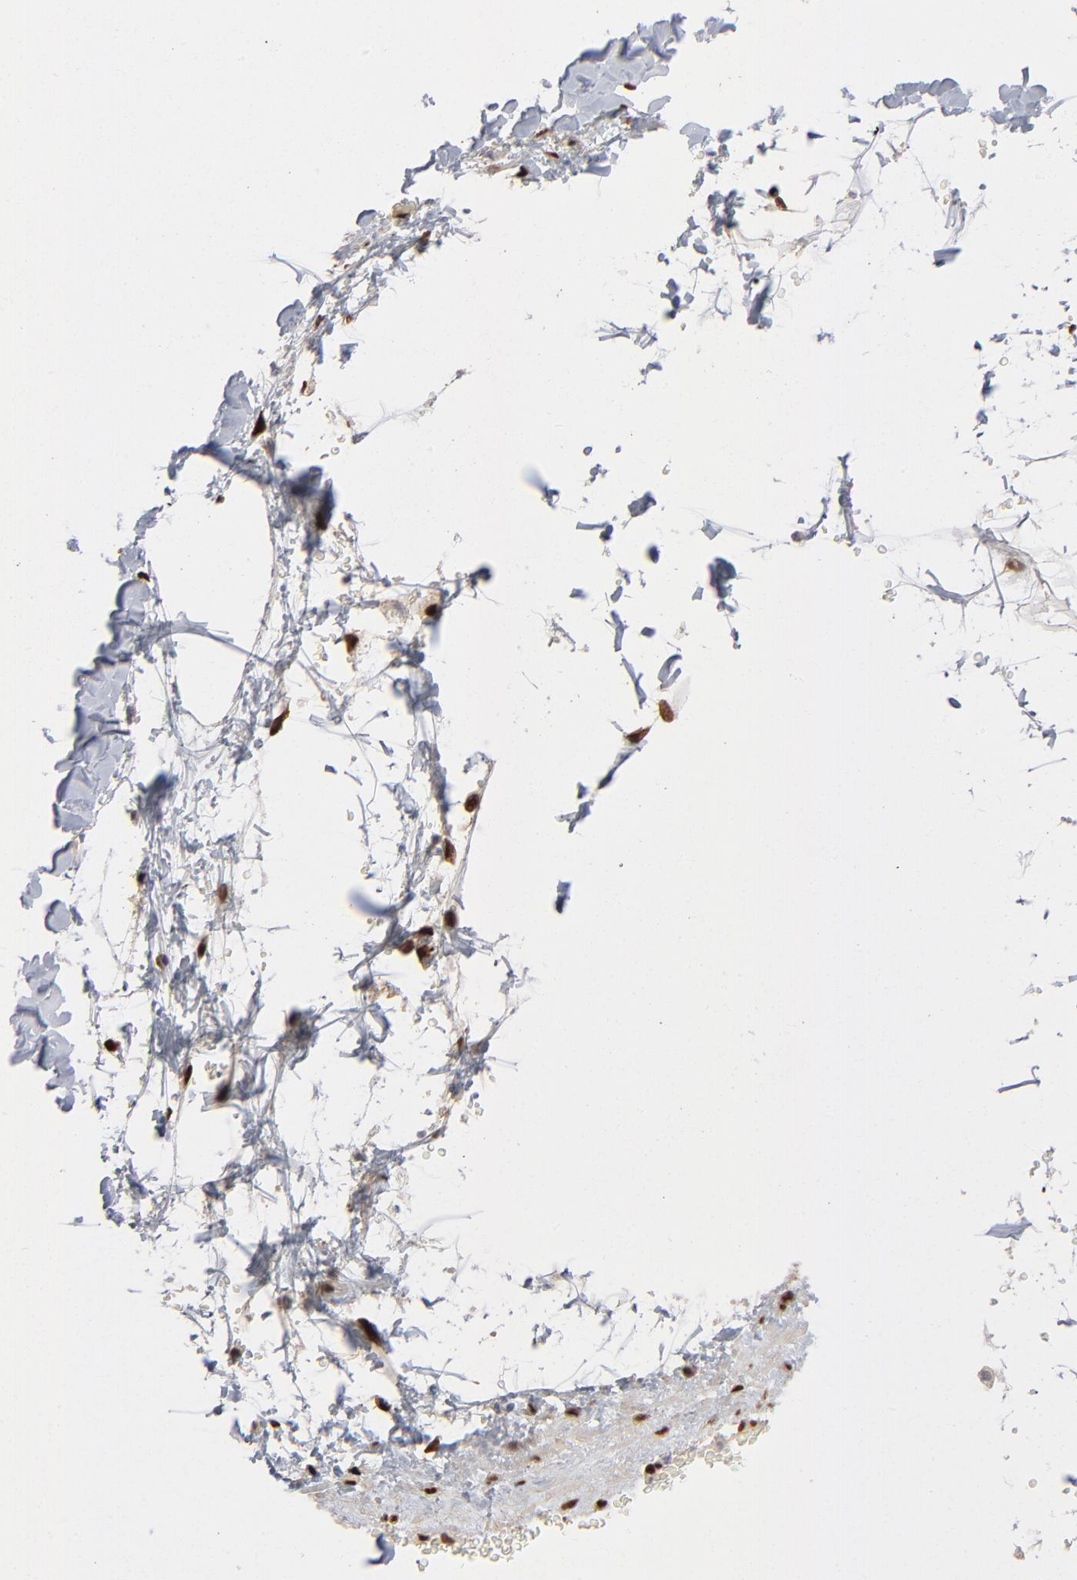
{"staining": {"intensity": "moderate", "quantity": "25%-75%", "location": "nuclear"}, "tissue": "adipose tissue", "cell_type": "Adipocytes", "image_type": "normal", "snomed": [{"axis": "morphology", "description": "Normal tissue, NOS"}, {"axis": "topography", "description": "Soft tissue"}], "caption": "IHC image of unremarkable adipose tissue stained for a protein (brown), which exhibits medium levels of moderate nuclear staining in approximately 25%-75% of adipocytes.", "gene": "NFIB", "patient": {"sex": "male", "age": 72}}